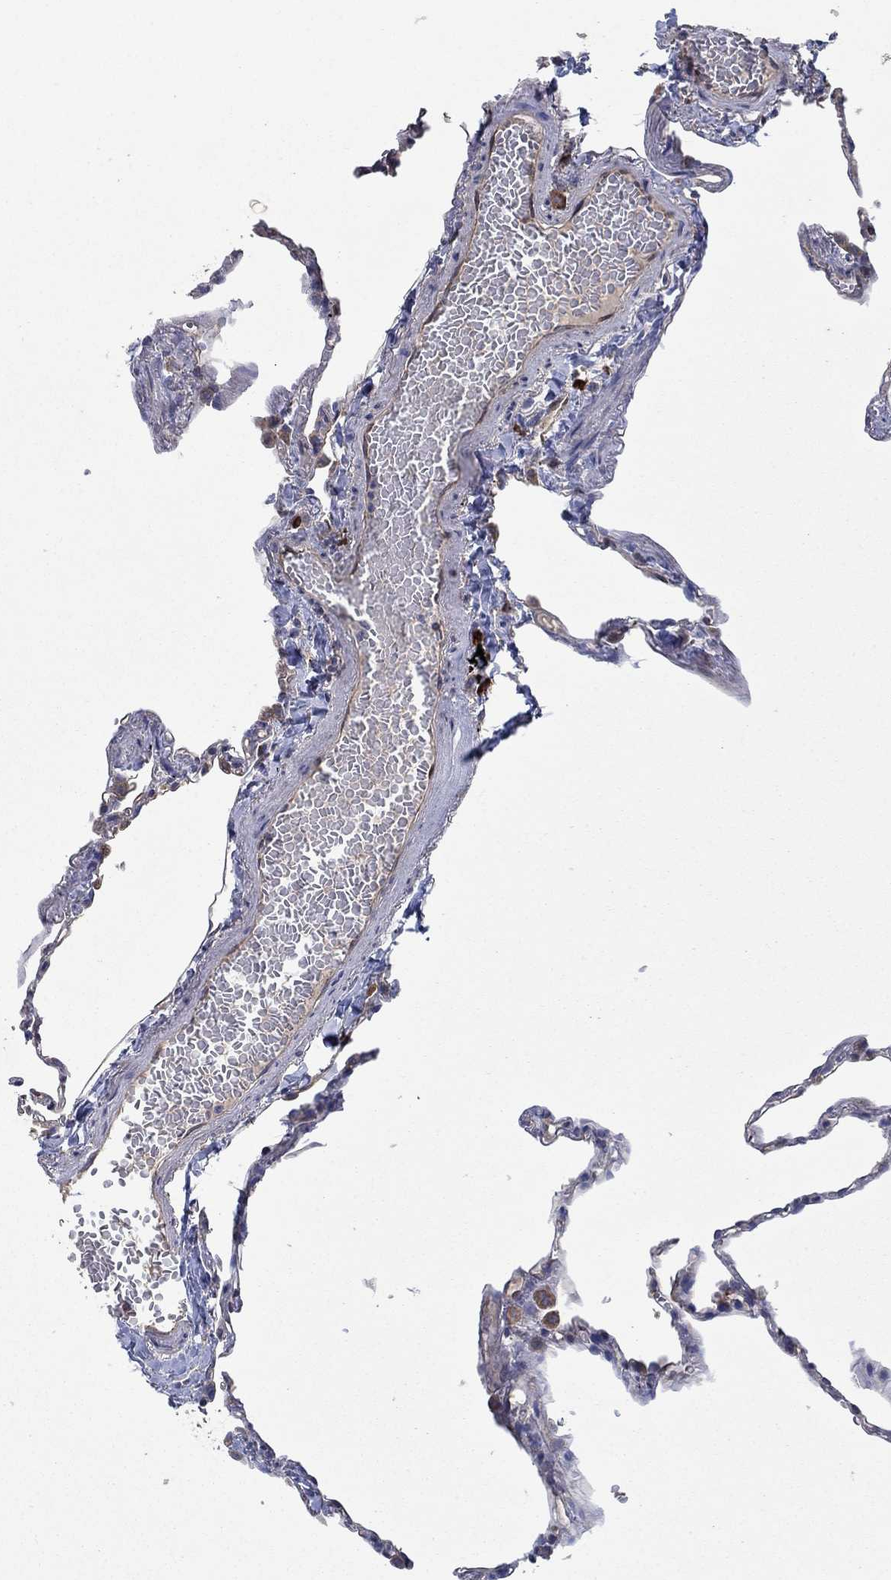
{"staining": {"intensity": "negative", "quantity": "none", "location": "none"}, "tissue": "lung", "cell_type": "Alveolar cells", "image_type": "normal", "snomed": [{"axis": "morphology", "description": "Normal tissue, NOS"}, {"axis": "topography", "description": "Lung"}], "caption": "Immunohistochemistry of benign human lung exhibits no staining in alveolar cells.", "gene": "HID1", "patient": {"sex": "male", "age": 78}}